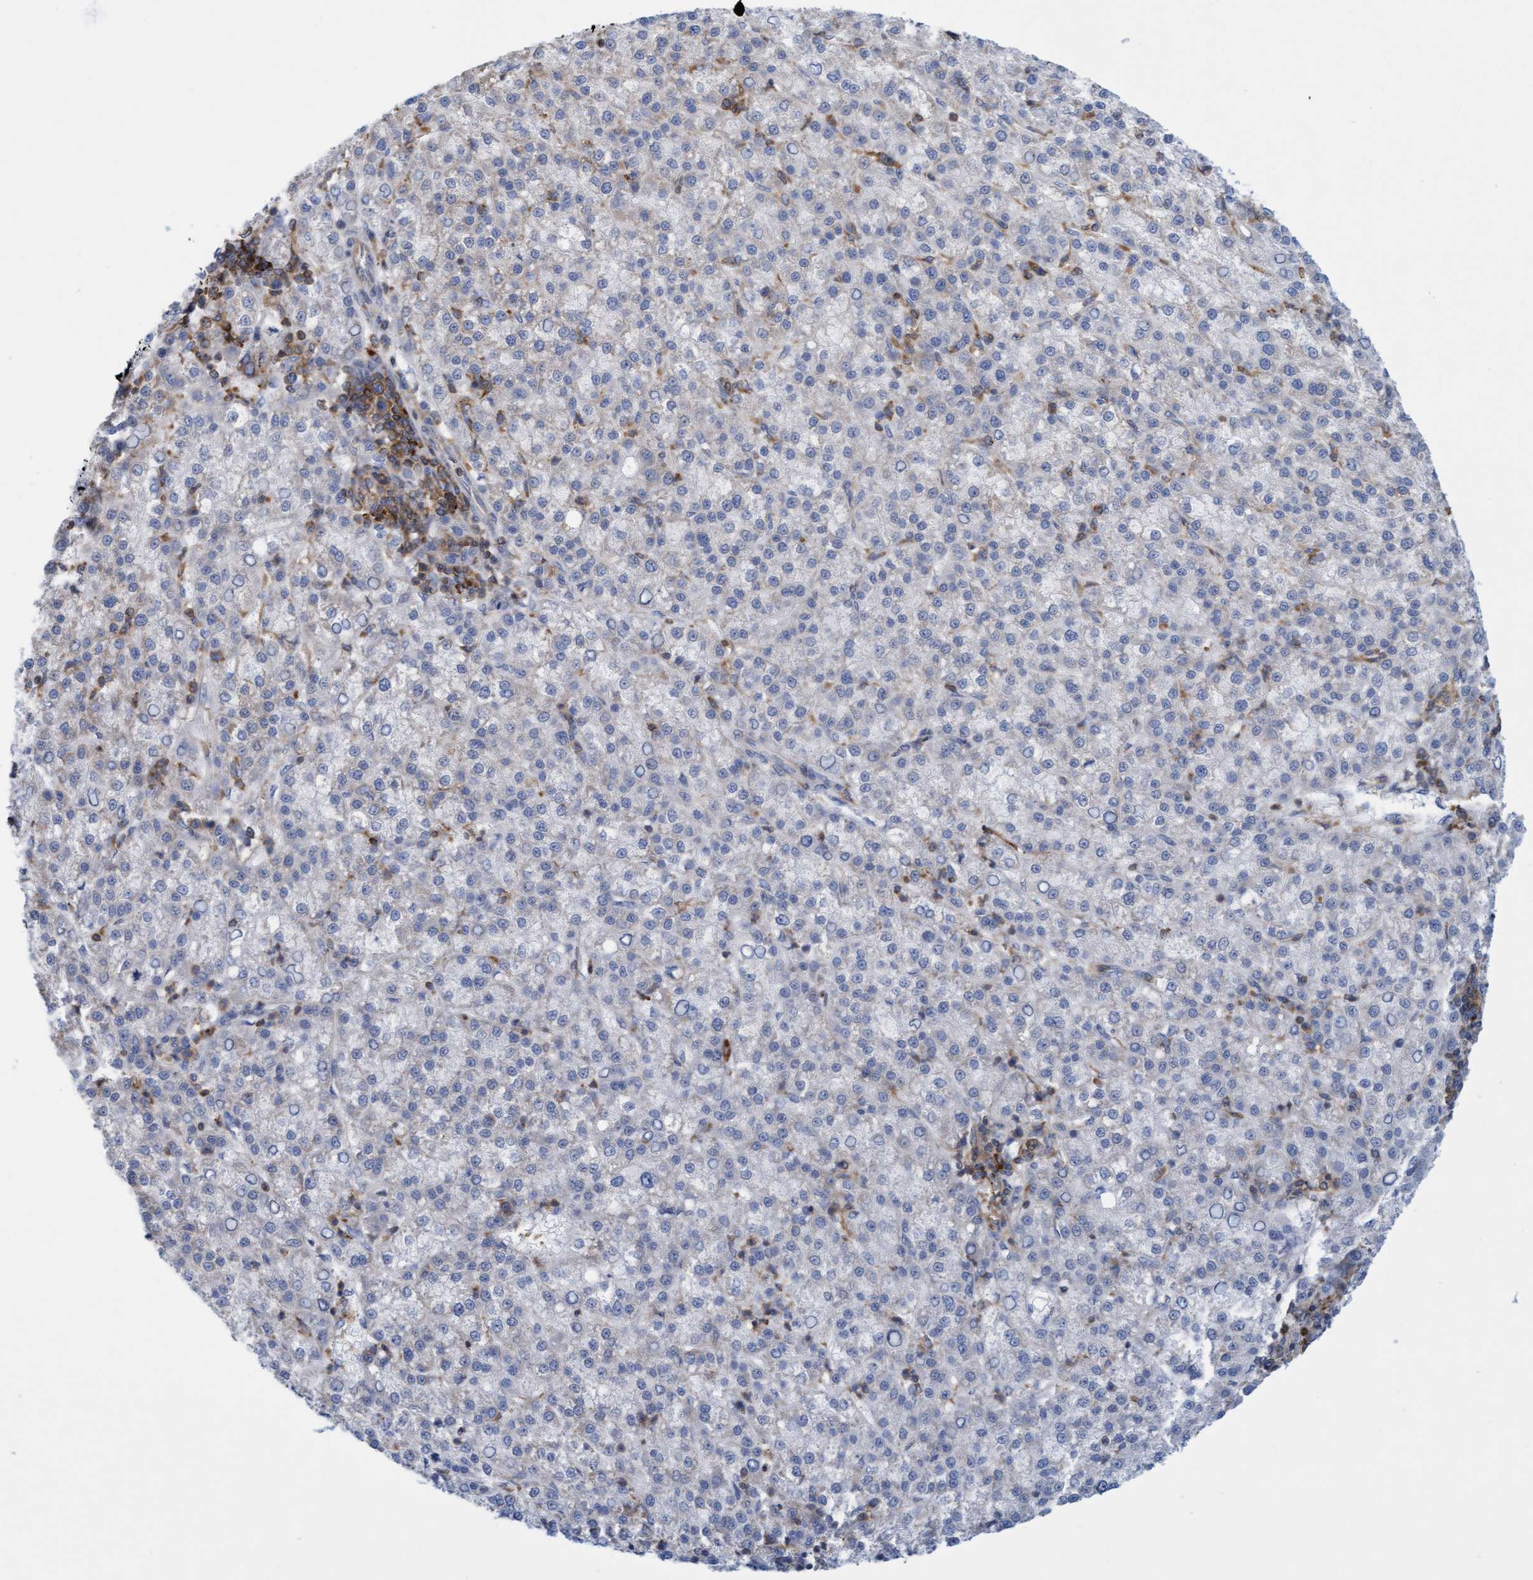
{"staining": {"intensity": "negative", "quantity": "none", "location": "none"}, "tissue": "liver cancer", "cell_type": "Tumor cells", "image_type": "cancer", "snomed": [{"axis": "morphology", "description": "Carcinoma, Hepatocellular, NOS"}, {"axis": "topography", "description": "Liver"}], "caption": "IHC of liver cancer reveals no expression in tumor cells.", "gene": "FNBP1", "patient": {"sex": "female", "age": 58}}